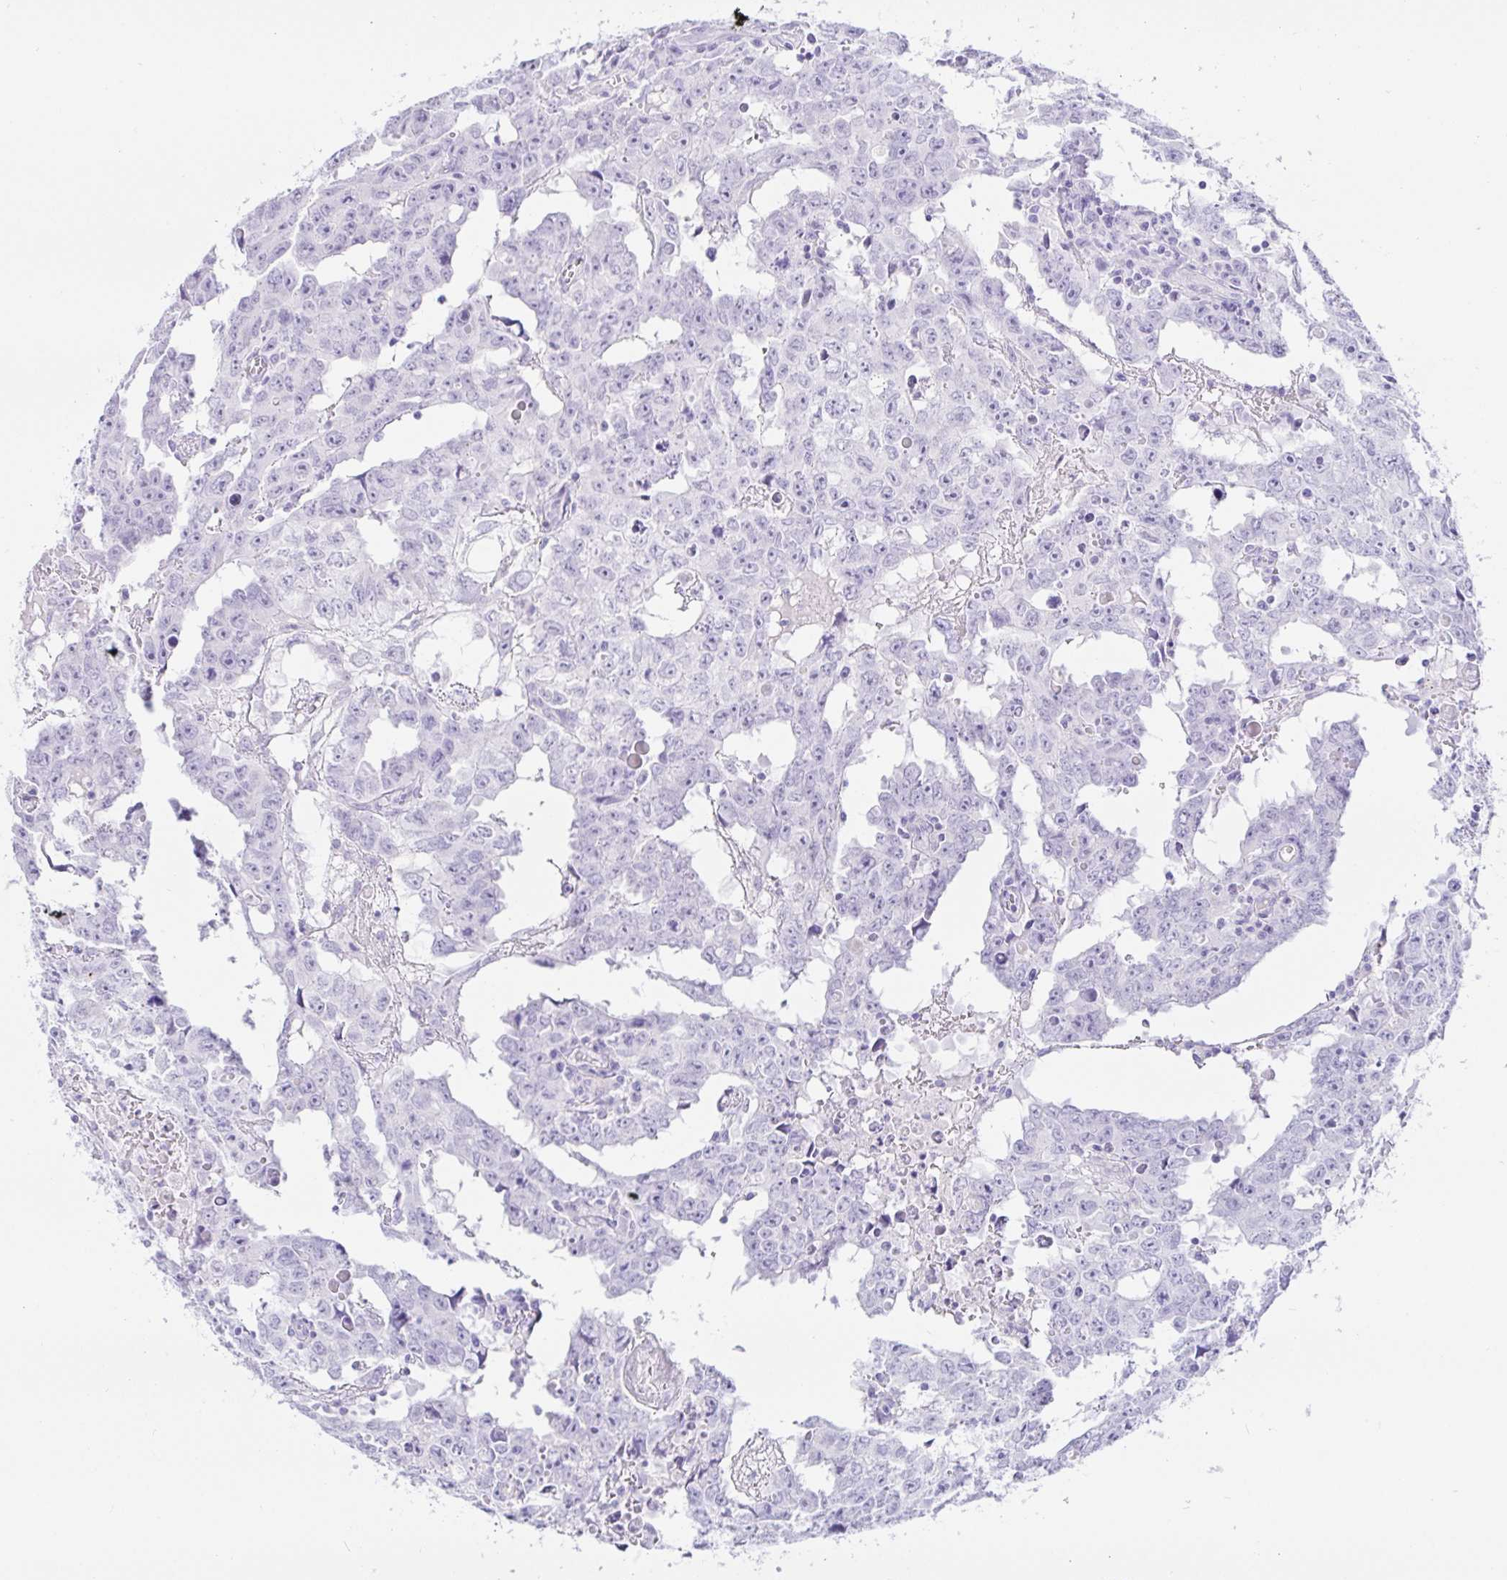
{"staining": {"intensity": "negative", "quantity": "none", "location": "none"}, "tissue": "testis cancer", "cell_type": "Tumor cells", "image_type": "cancer", "snomed": [{"axis": "morphology", "description": "Carcinoma, Embryonal, NOS"}, {"axis": "topography", "description": "Testis"}], "caption": "This image is of embryonal carcinoma (testis) stained with immunohistochemistry to label a protein in brown with the nuclei are counter-stained blue. There is no positivity in tumor cells.", "gene": "PAX8", "patient": {"sex": "male", "age": 22}}